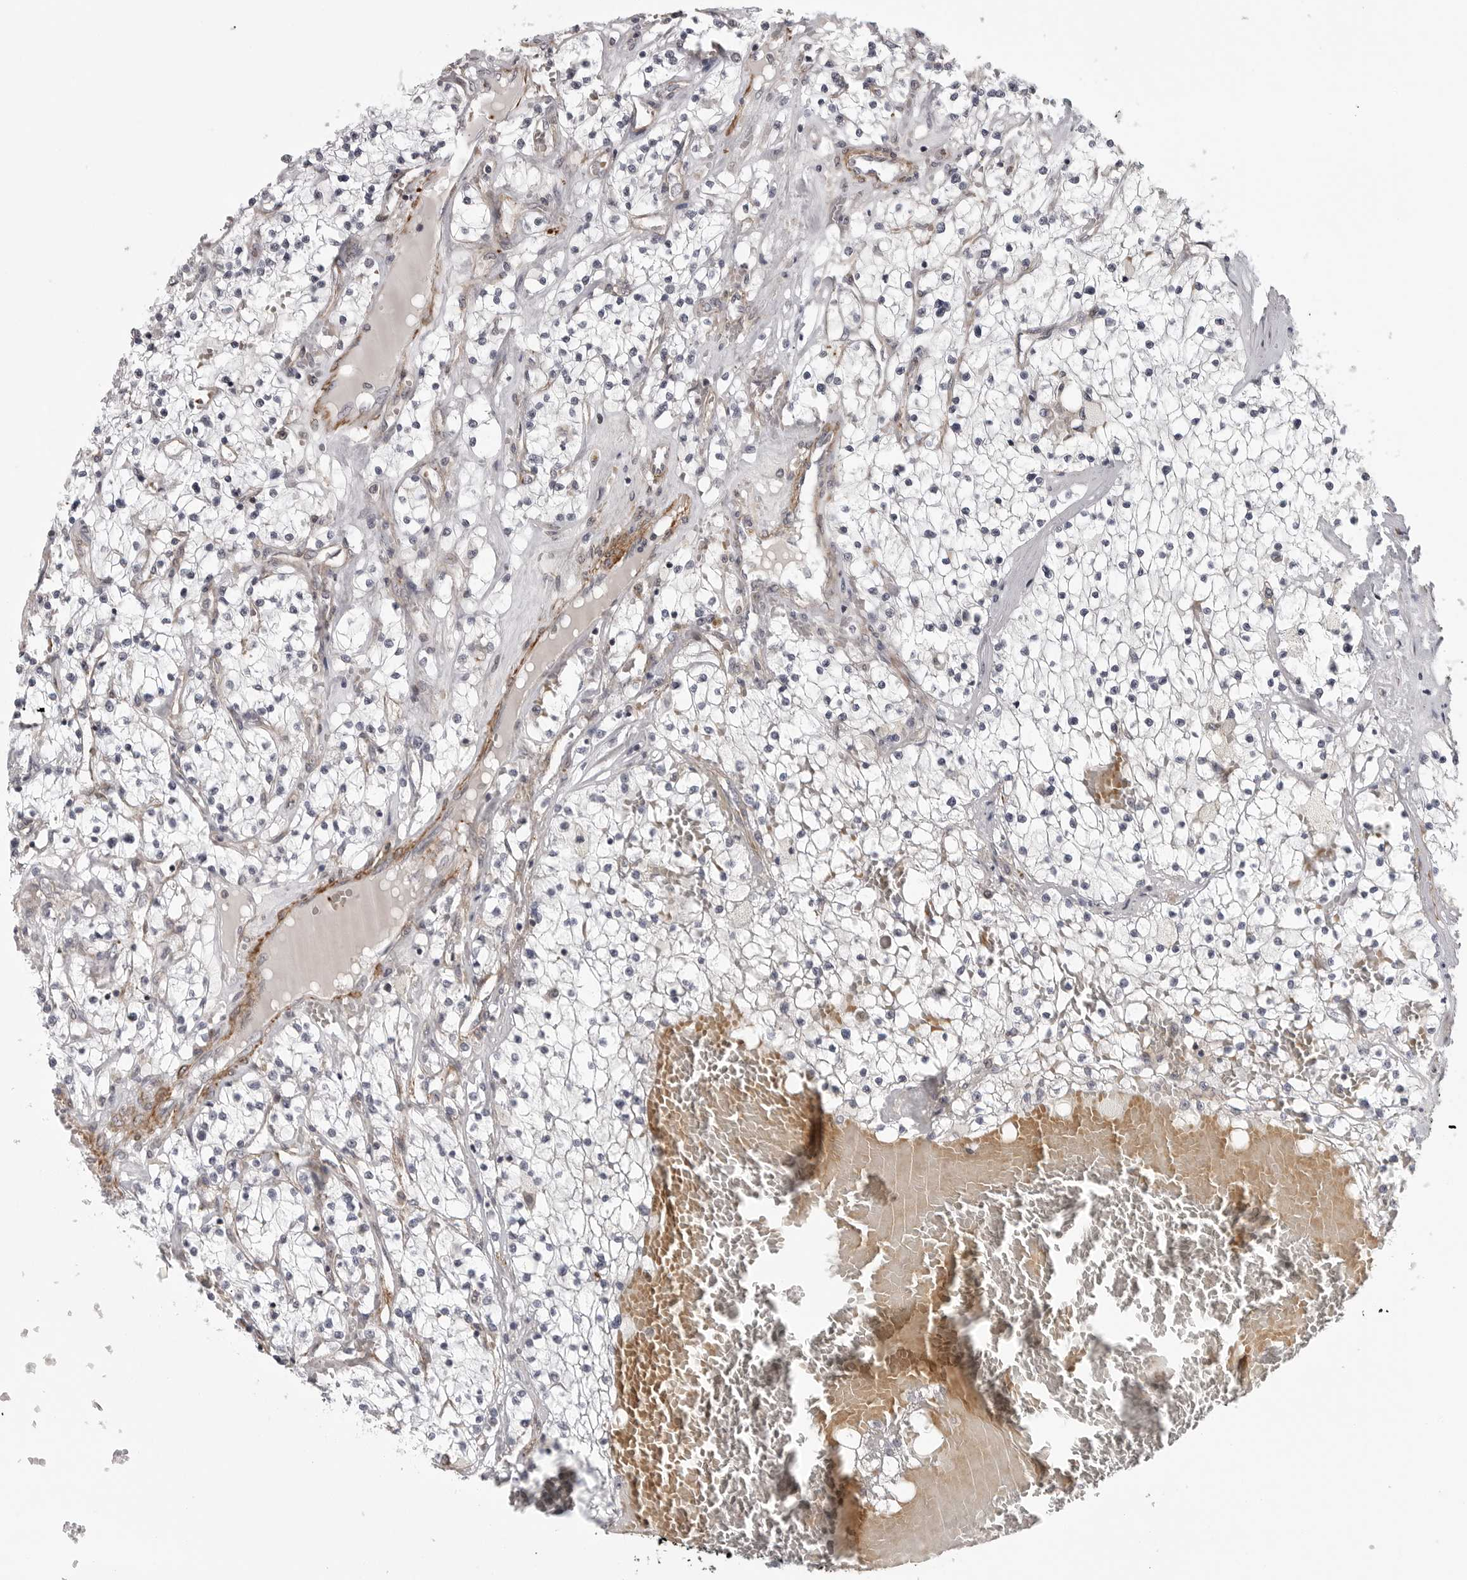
{"staining": {"intensity": "negative", "quantity": "none", "location": "none"}, "tissue": "renal cancer", "cell_type": "Tumor cells", "image_type": "cancer", "snomed": [{"axis": "morphology", "description": "Normal tissue, NOS"}, {"axis": "morphology", "description": "Adenocarcinoma, NOS"}, {"axis": "topography", "description": "Kidney"}], "caption": "This image is of adenocarcinoma (renal) stained with immunohistochemistry (IHC) to label a protein in brown with the nuclei are counter-stained blue. There is no staining in tumor cells.", "gene": "TUT4", "patient": {"sex": "male", "age": 68}}